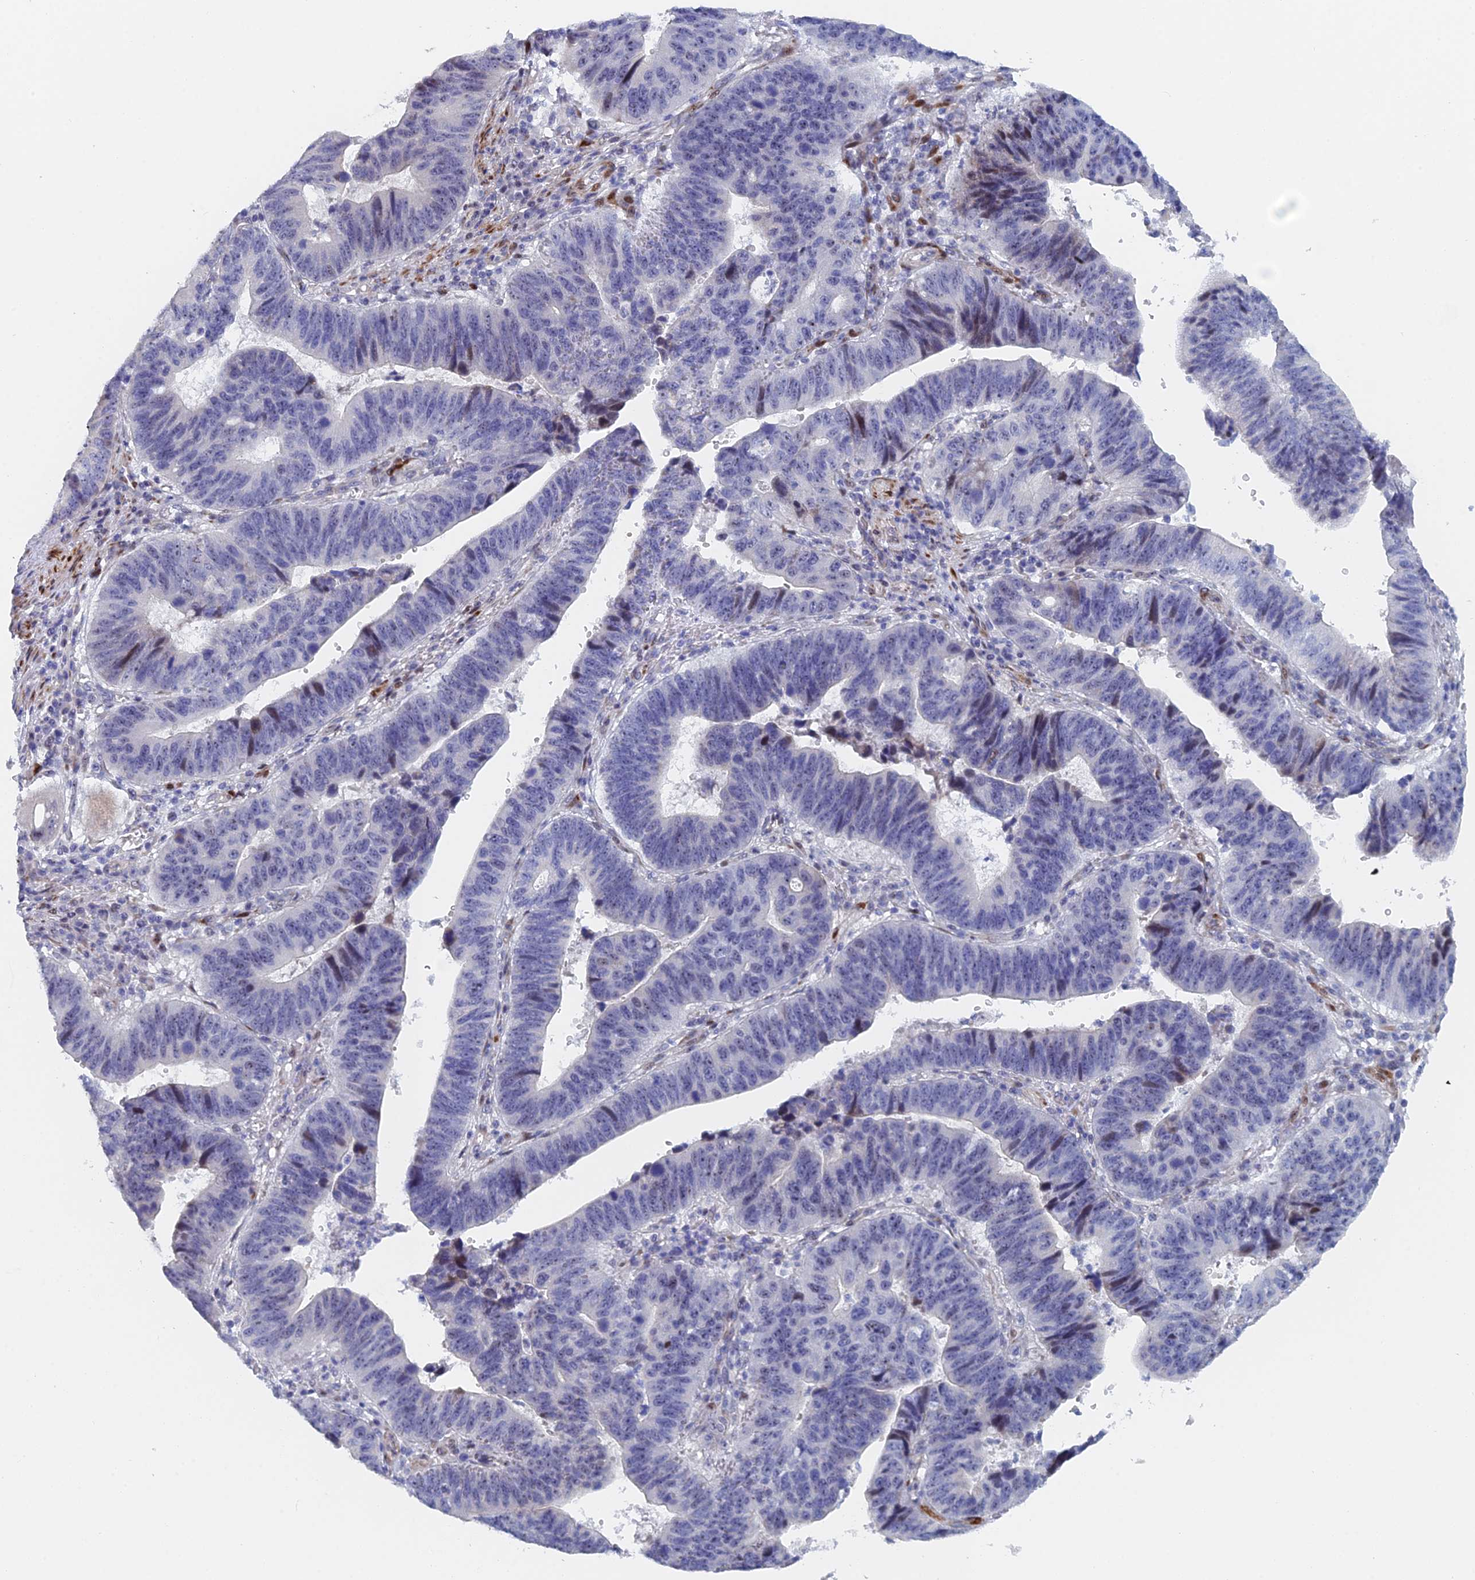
{"staining": {"intensity": "moderate", "quantity": "<25%", "location": "nuclear"}, "tissue": "stomach cancer", "cell_type": "Tumor cells", "image_type": "cancer", "snomed": [{"axis": "morphology", "description": "Adenocarcinoma, NOS"}, {"axis": "topography", "description": "Stomach"}], "caption": "The micrograph exhibits immunohistochemical staining of stomach cancer. There is moderate nuclear staining is identified in approximately <25% of tumor cells. Nuclei are stained in blue.", "gene": "DRGX", "patient": {"sex": "male", "age": 59}}